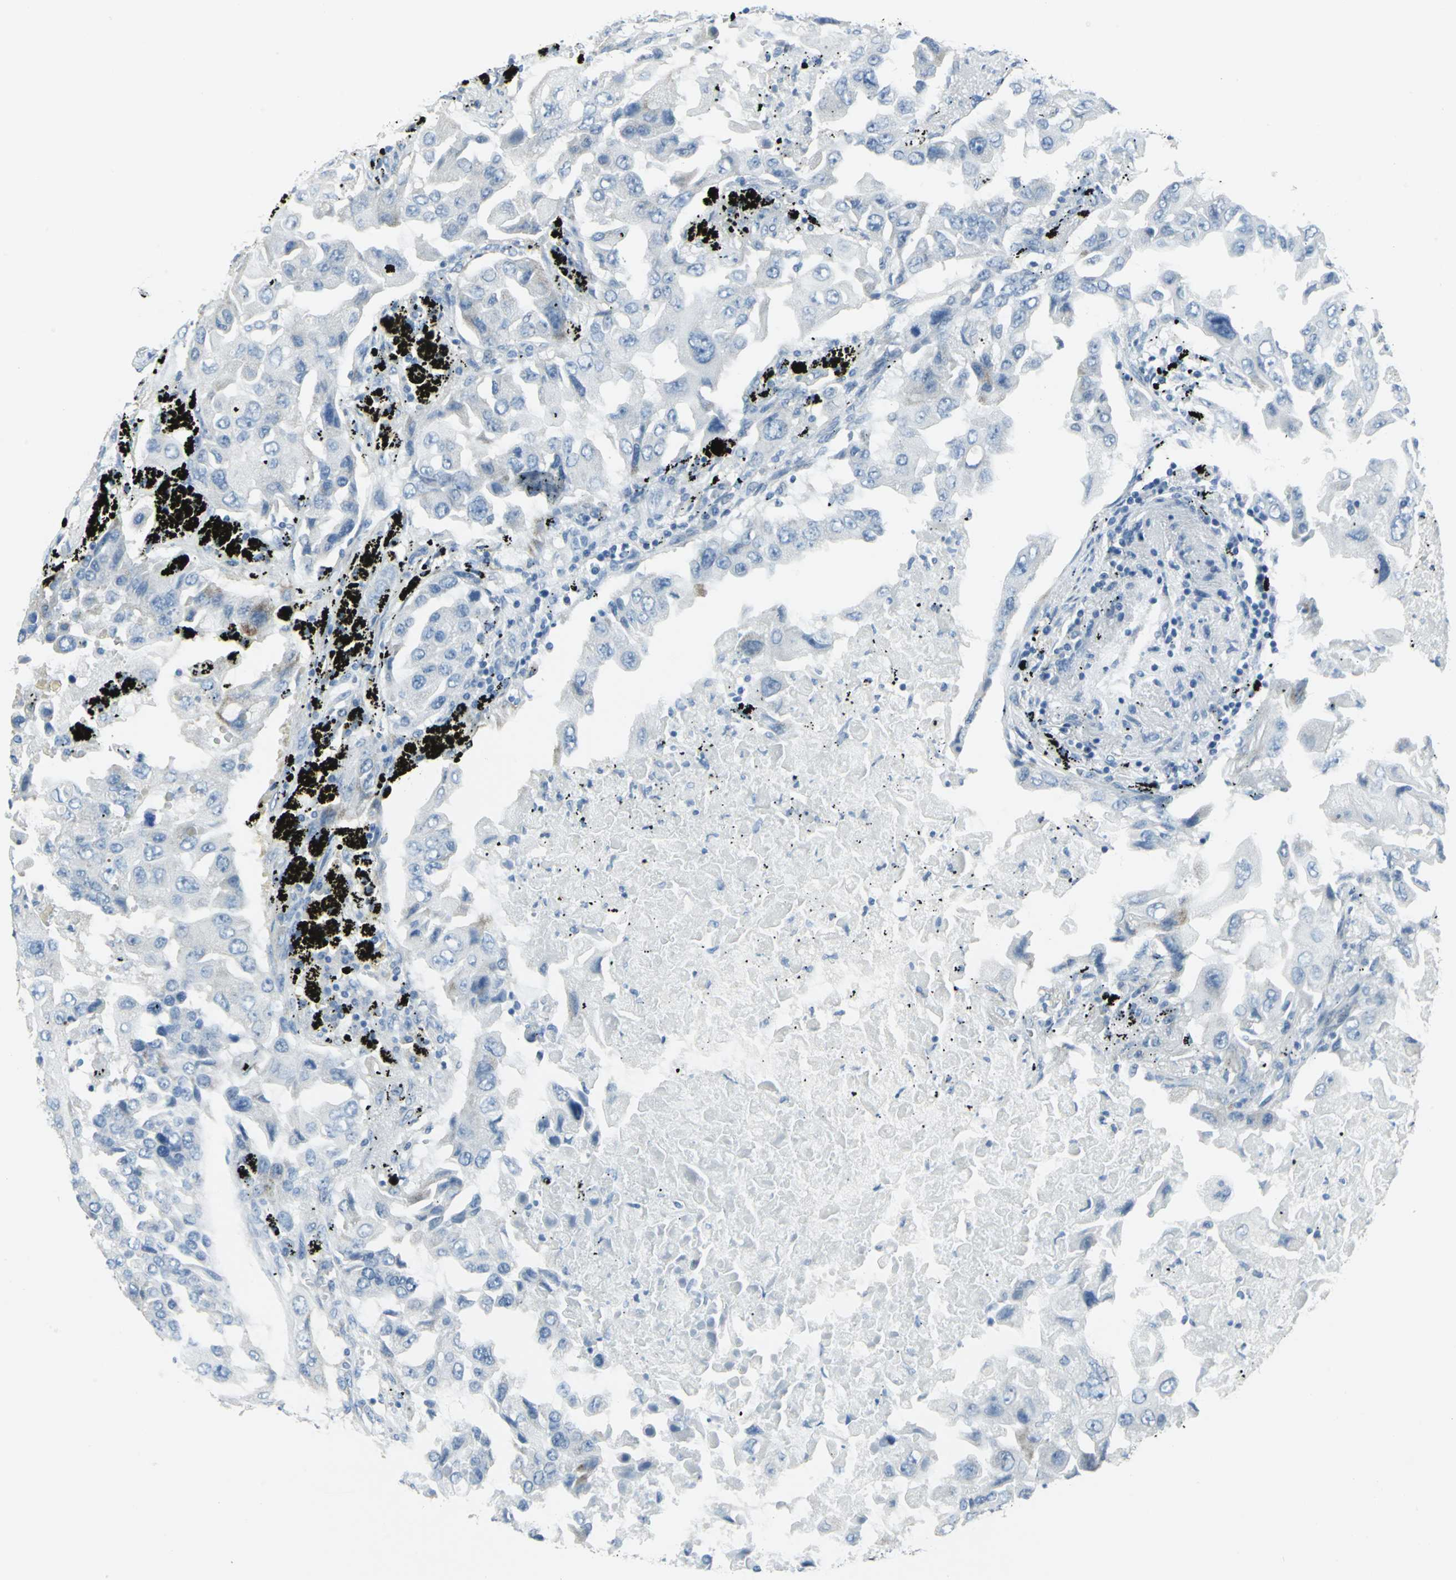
{"staining": {"intensity": "negative", "quantity": "none", "location": "none"}, "tissue": "lung cancer", "cell_type": "Tumor cells", "image_type": "cancer", "snomed": [{"axis": "morphology", "description": "Adenocarcinoma, NOS"}, {"axis": "topography", "description": "Lung"}], "caption": "Image shows no protein expression in tumor cells of adenocarcinoma (lung) tissue.", "gene": "DNAI2", "patient": {"sex": "female", "age": 65}}